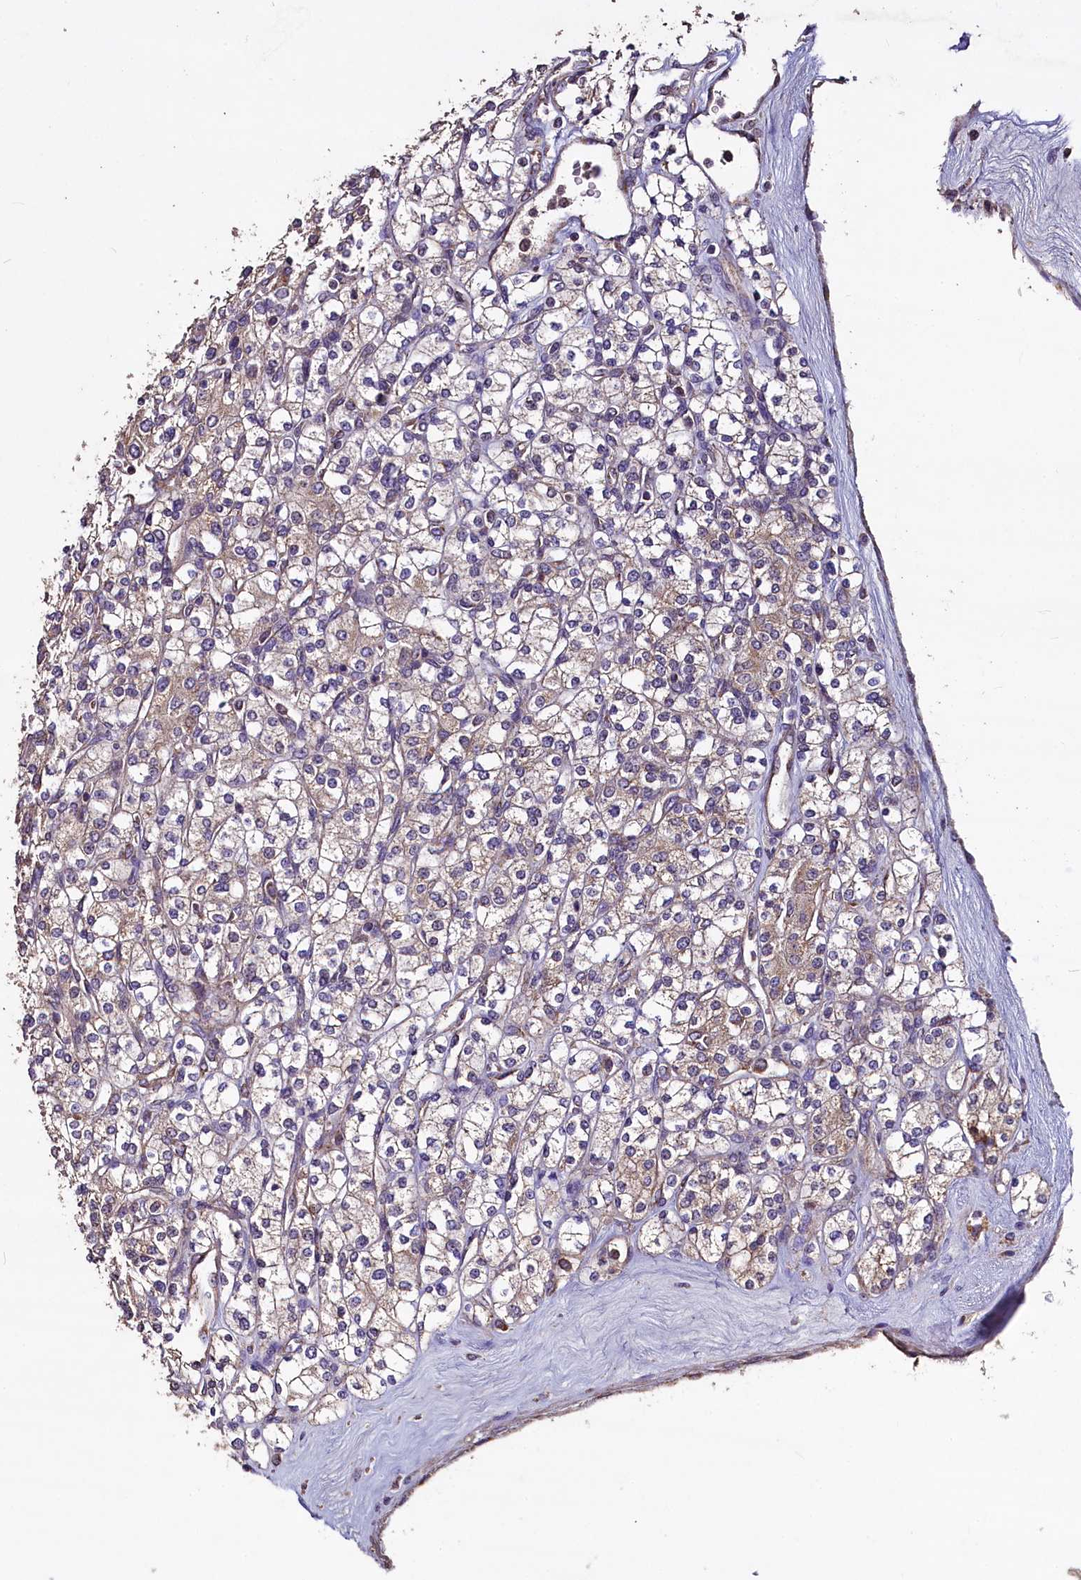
{"staining": {"intensity": "weak", "quantity": "<25%", "location": "cytoplasmic/membranous"}, "tissue": "renal cancer", "cell_type": "Tumor cells", "image_type": "cancer", "snomed": [{"axis": "morphology", "description": "Adenocarcinoma, NOS"}, {"axis": "topography", "description": "Kidney"}], "caption": "There is no significant staining in tumor cells of adenocarcinoma (renal).", "gene": "COQ9", "patient": {"sex": "male", "age": 77}}